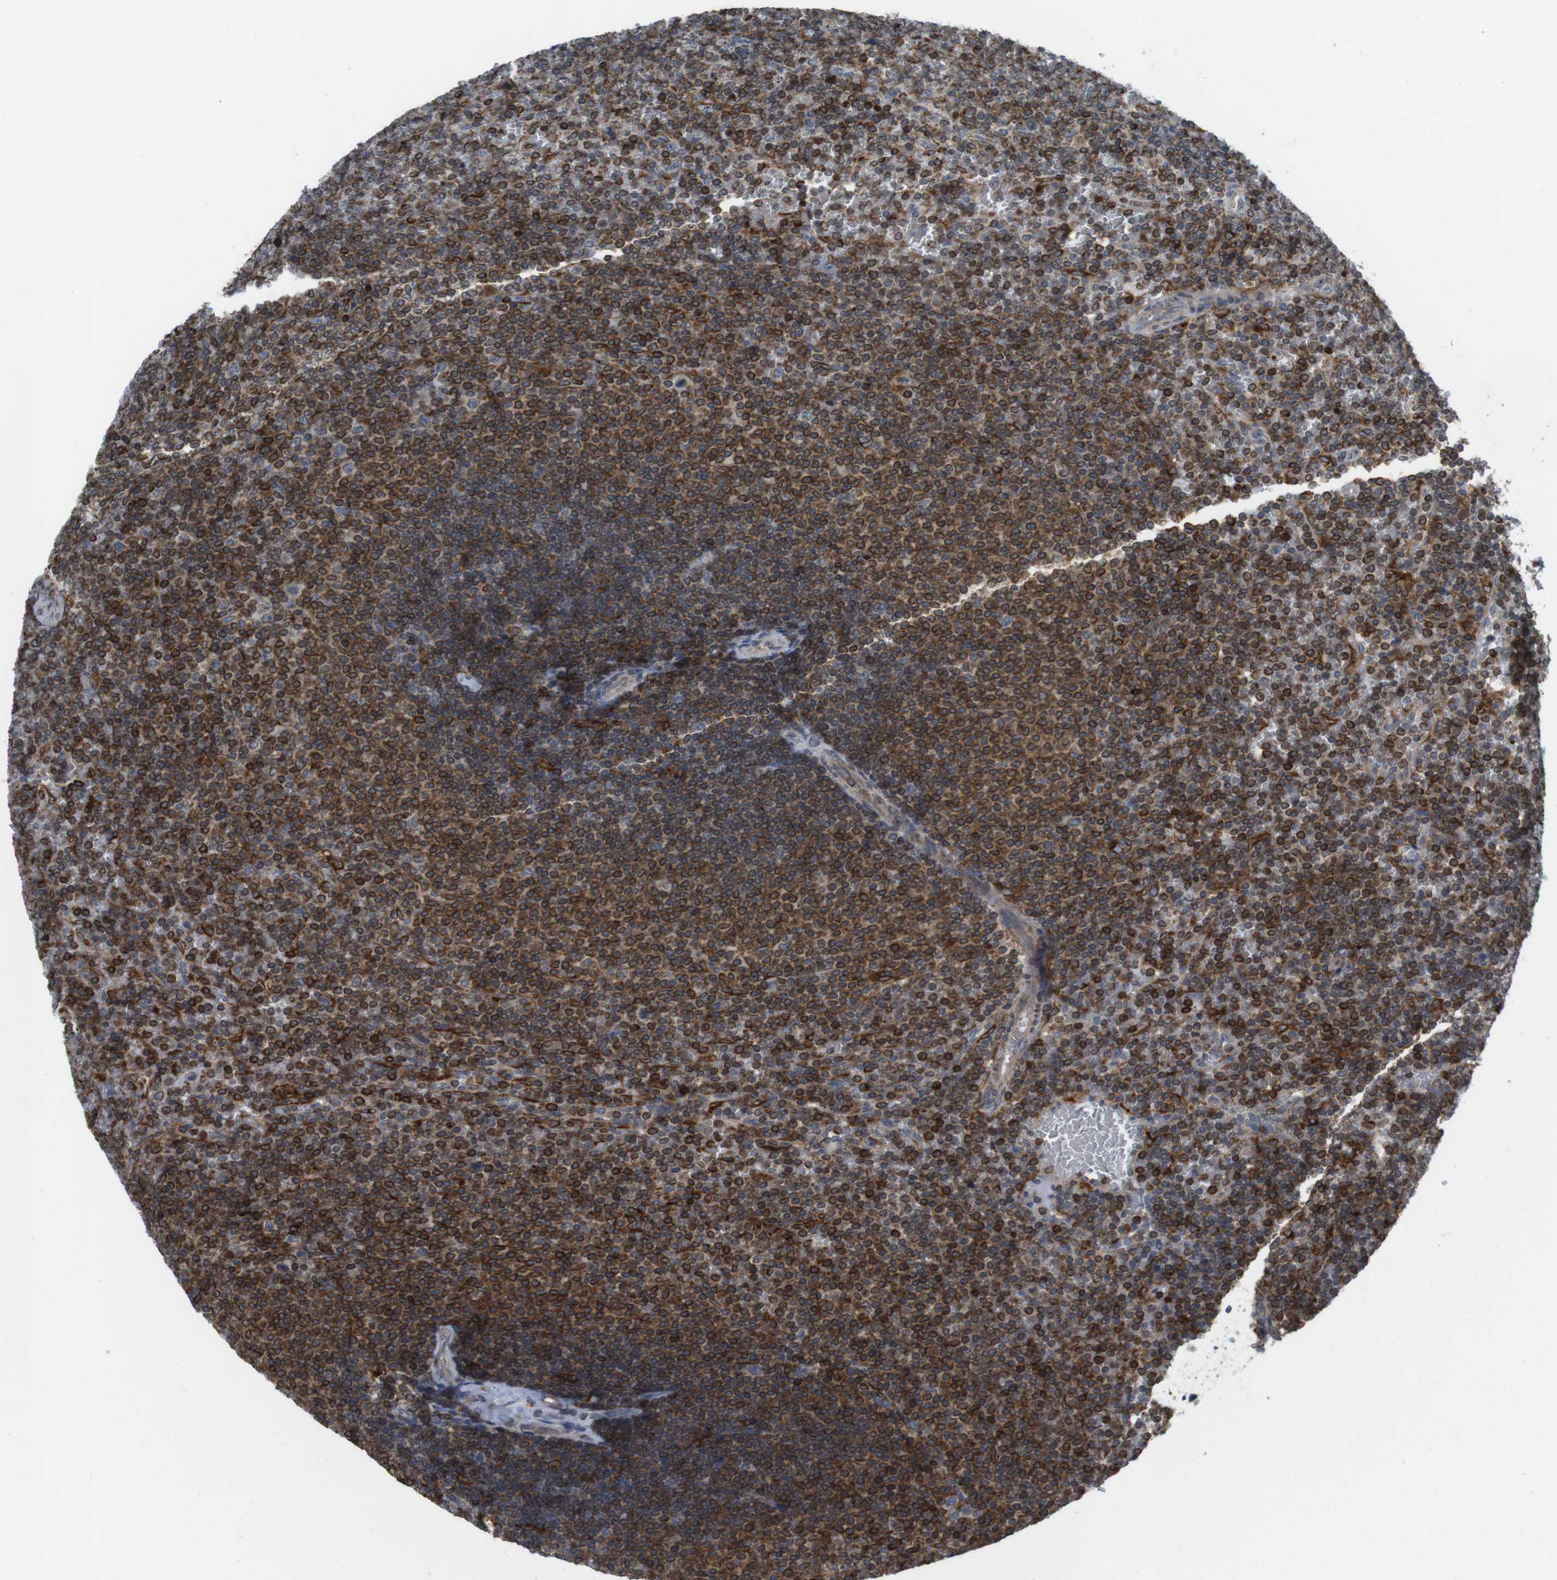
{"staining": {"intensity": "moderate", "quantity": ">75%", "location": "cytoplasmic/membranous"}, "tissue": "lymphoma", "cell_type": "Tumor cells", "image_type": "cancer", "snomed": [{"axis": "morphology", "description": "Malignant lymphoma, non-Hodgkin's type, Low grade"}, {"axis": "topography", "description": "Spleen"}], "caption": "IHC (DAB) staining of human low-grade malignant lymphoma, non-Hodgkin's type exhibits moderate cytoplasmic/membranous protein expression in approximately >75% of tumor cells.", "gene": "ARL6IP5", "patient": {"sex": "female", "age": 77}}